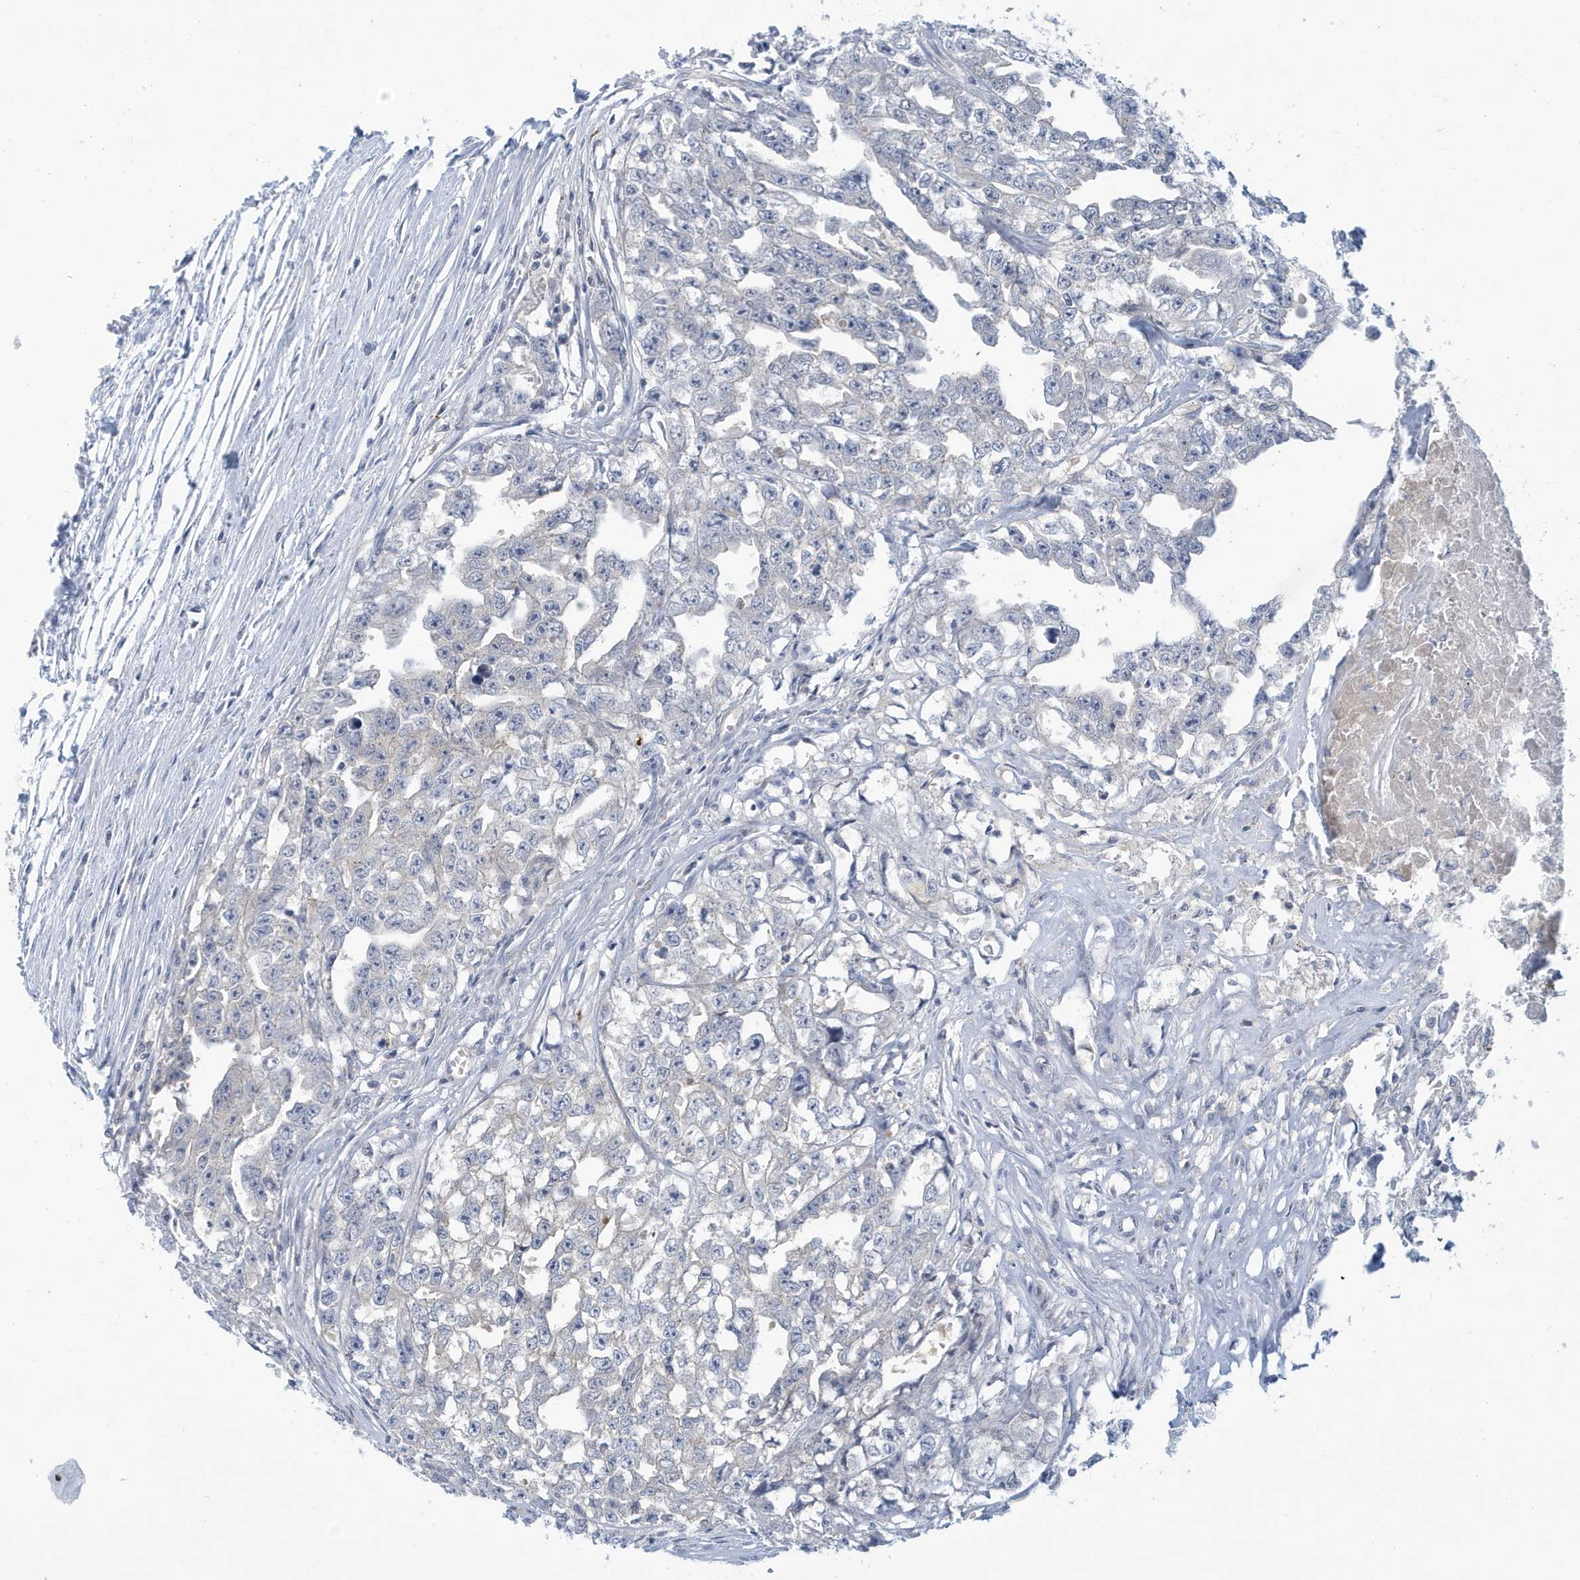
{"staining": {"intensity": "negative", "quantity": "none", "location": "none"}, "tissue": "testis cancer", "cell_type": "Tumor cells", "image_type": "cancer", "snomed": [{"axis": "morphology", "description": "Seminoma, NOS"}, {"axis": "morphology", "description": "Carcinoma, Embryonal, NOS"}, {"axis": "topography", "description": "Testis"}], "caption": "The image displays no staining of tumor cells in testis cancer.", "gene": "VTA1", "patient": {"sex": "male", "age": 43}}